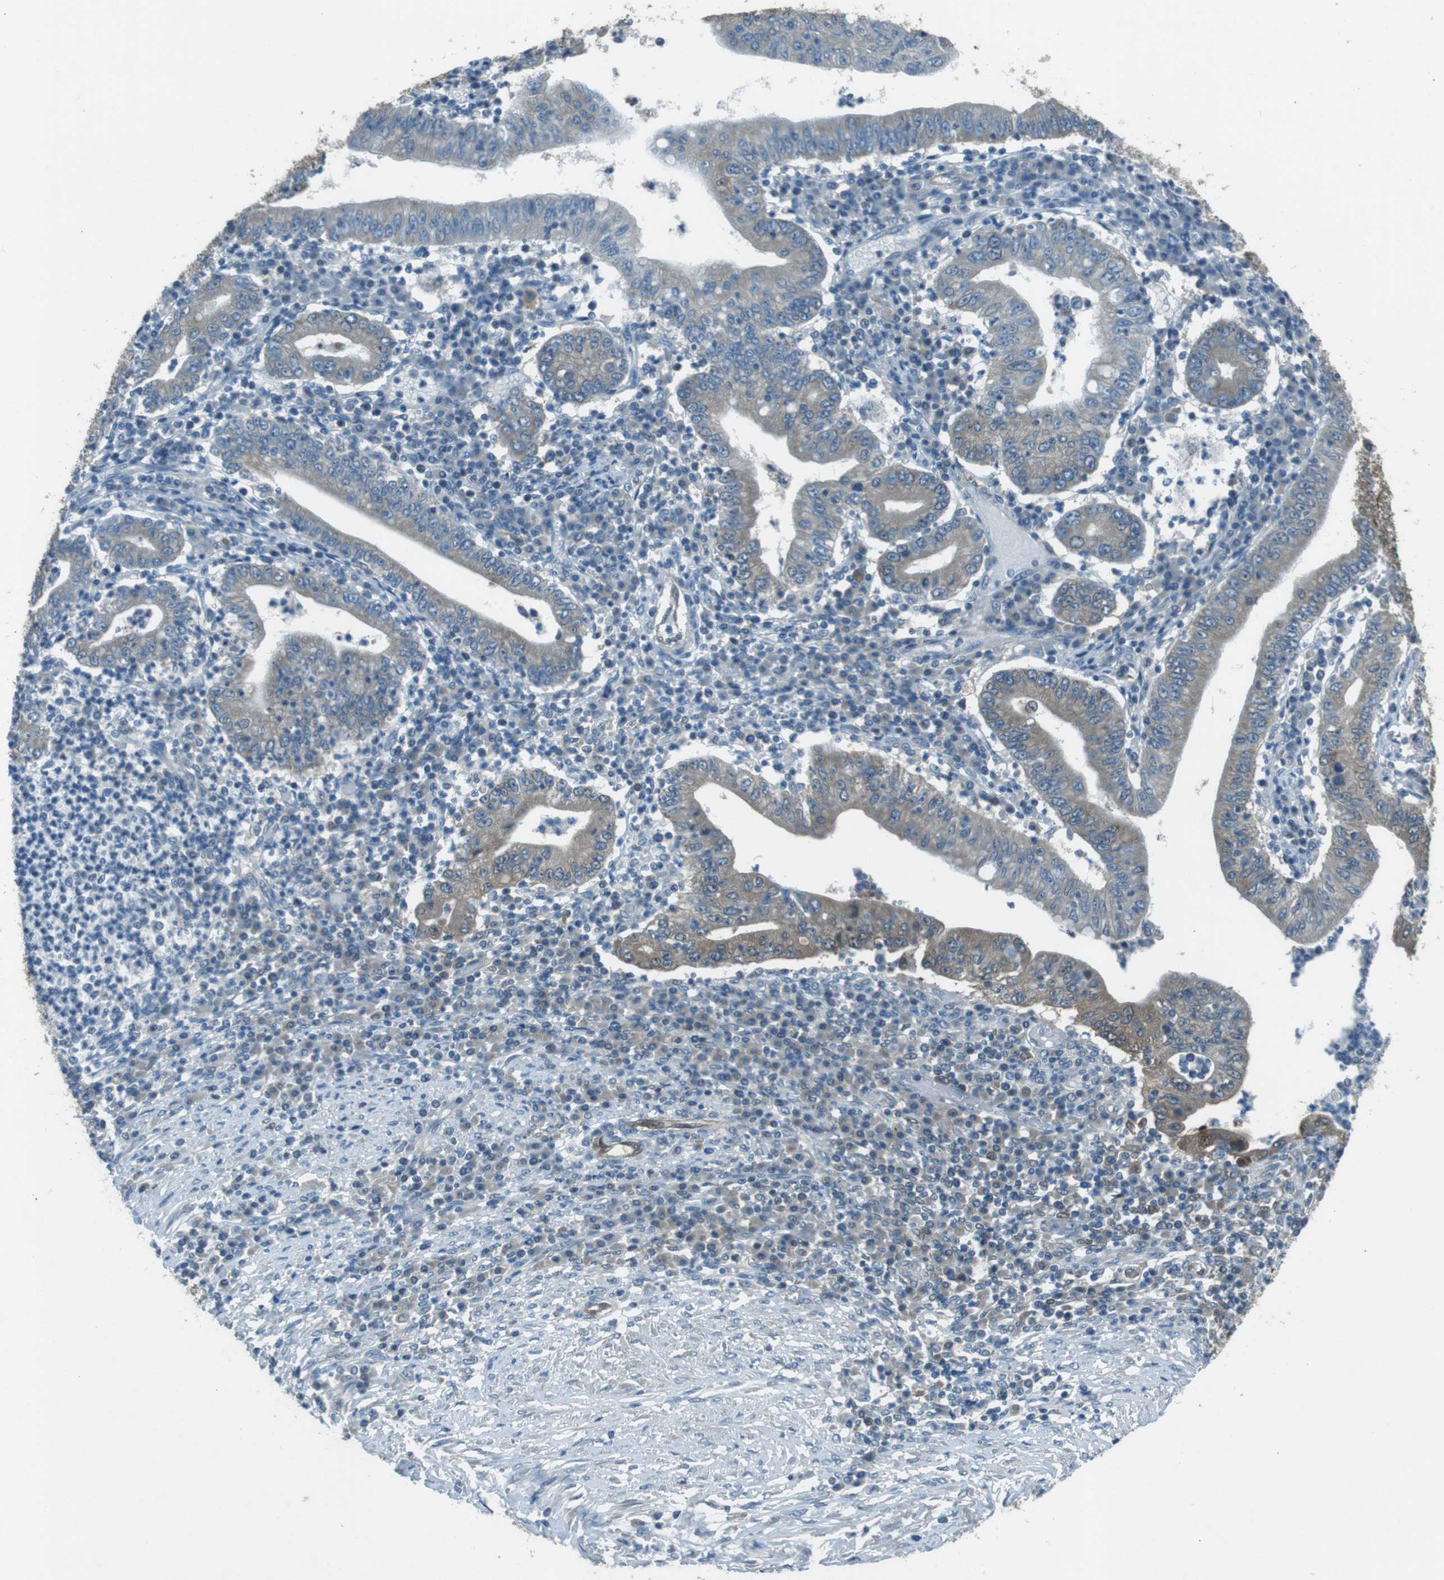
{"staining": {"intensity": "negative", "quantity": "none", "location": "none"}, "tissue": "stomach cancer", "cell_type": "Tumor cells", "image_type": "cancer", "snomed": [{"axis": "morphology", "description": "Normal tissue, NOS"}, {"axis": "morphology", "description": "Adenocarcinoma, NOS"}, {"axis": "topography", "description": "Esophagus"}, {"axis": "topography", "description": "Stomach, upper"}, {"axis": "topography", "description": "Peripheral nerve tissue"}], "caption": "A high-resolution histopathology image shows immunohistochemistry staining of stomach adenocarcinoma, which reveals no significant positivity in tumor cells. Brightfield microscopy of immunohistochemistry (IHC) stained with DAB (brown) and hematoxylin (blue), captured at high magnification.", "gene": "MFAP3", "patient": {"sex": "male", "age": 62}}